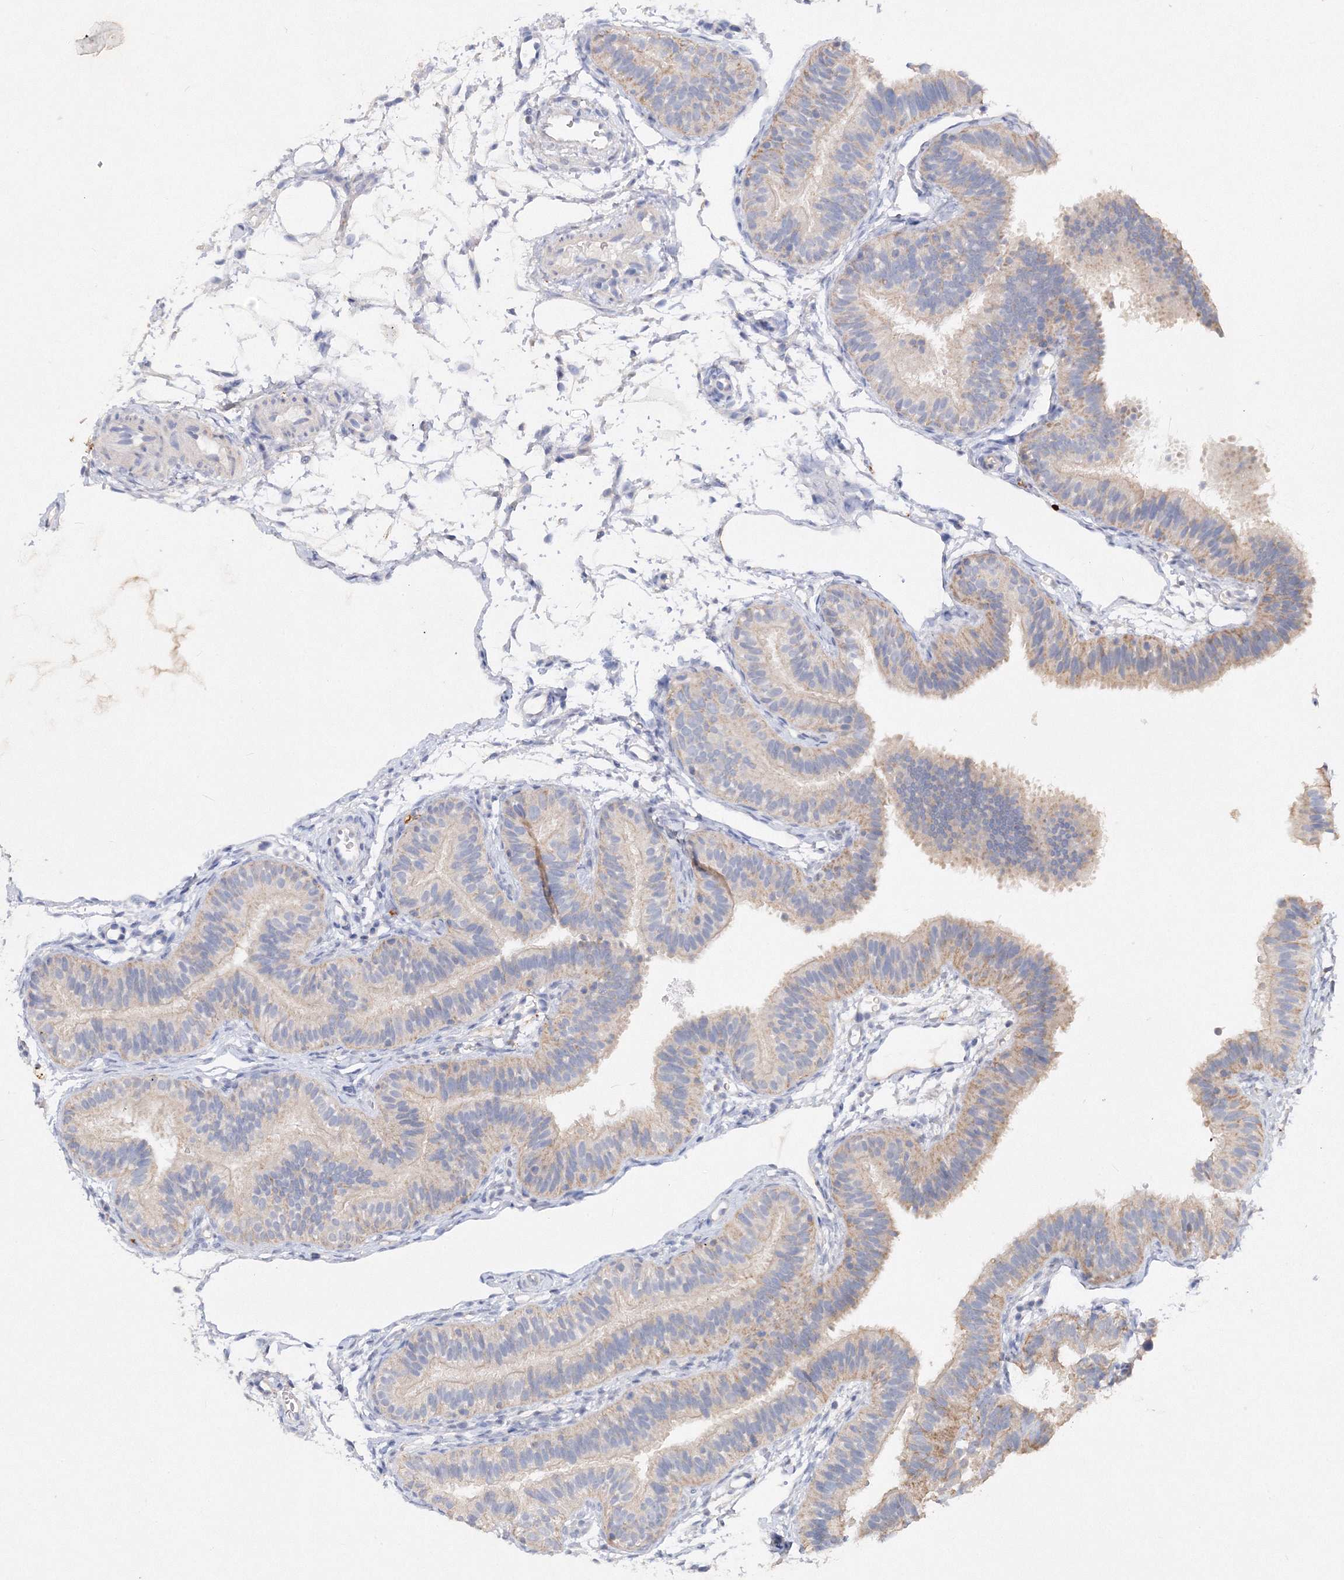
{"staining": {"intensity": "weak", "quantity": "<25%", "location": "cytoplasmic/membranous"}, "tissue": "fallopian tube", "cell_type": "Glandular cells", "image_type": "normal", "snomed": [{"axis": "morphology", "description": "Normal tissue, NOS"}, {"axis": "topography", "description": "Fallopian tube"}], "caption": "Glandular cells show no significant staining in benign fallopian tube. (DAB (3,3'-diaminobenzidine) immunohistochemistry (IHC), high magnification).", "gene": "GLS", "patient": {"sex": "female", "age": 35}}